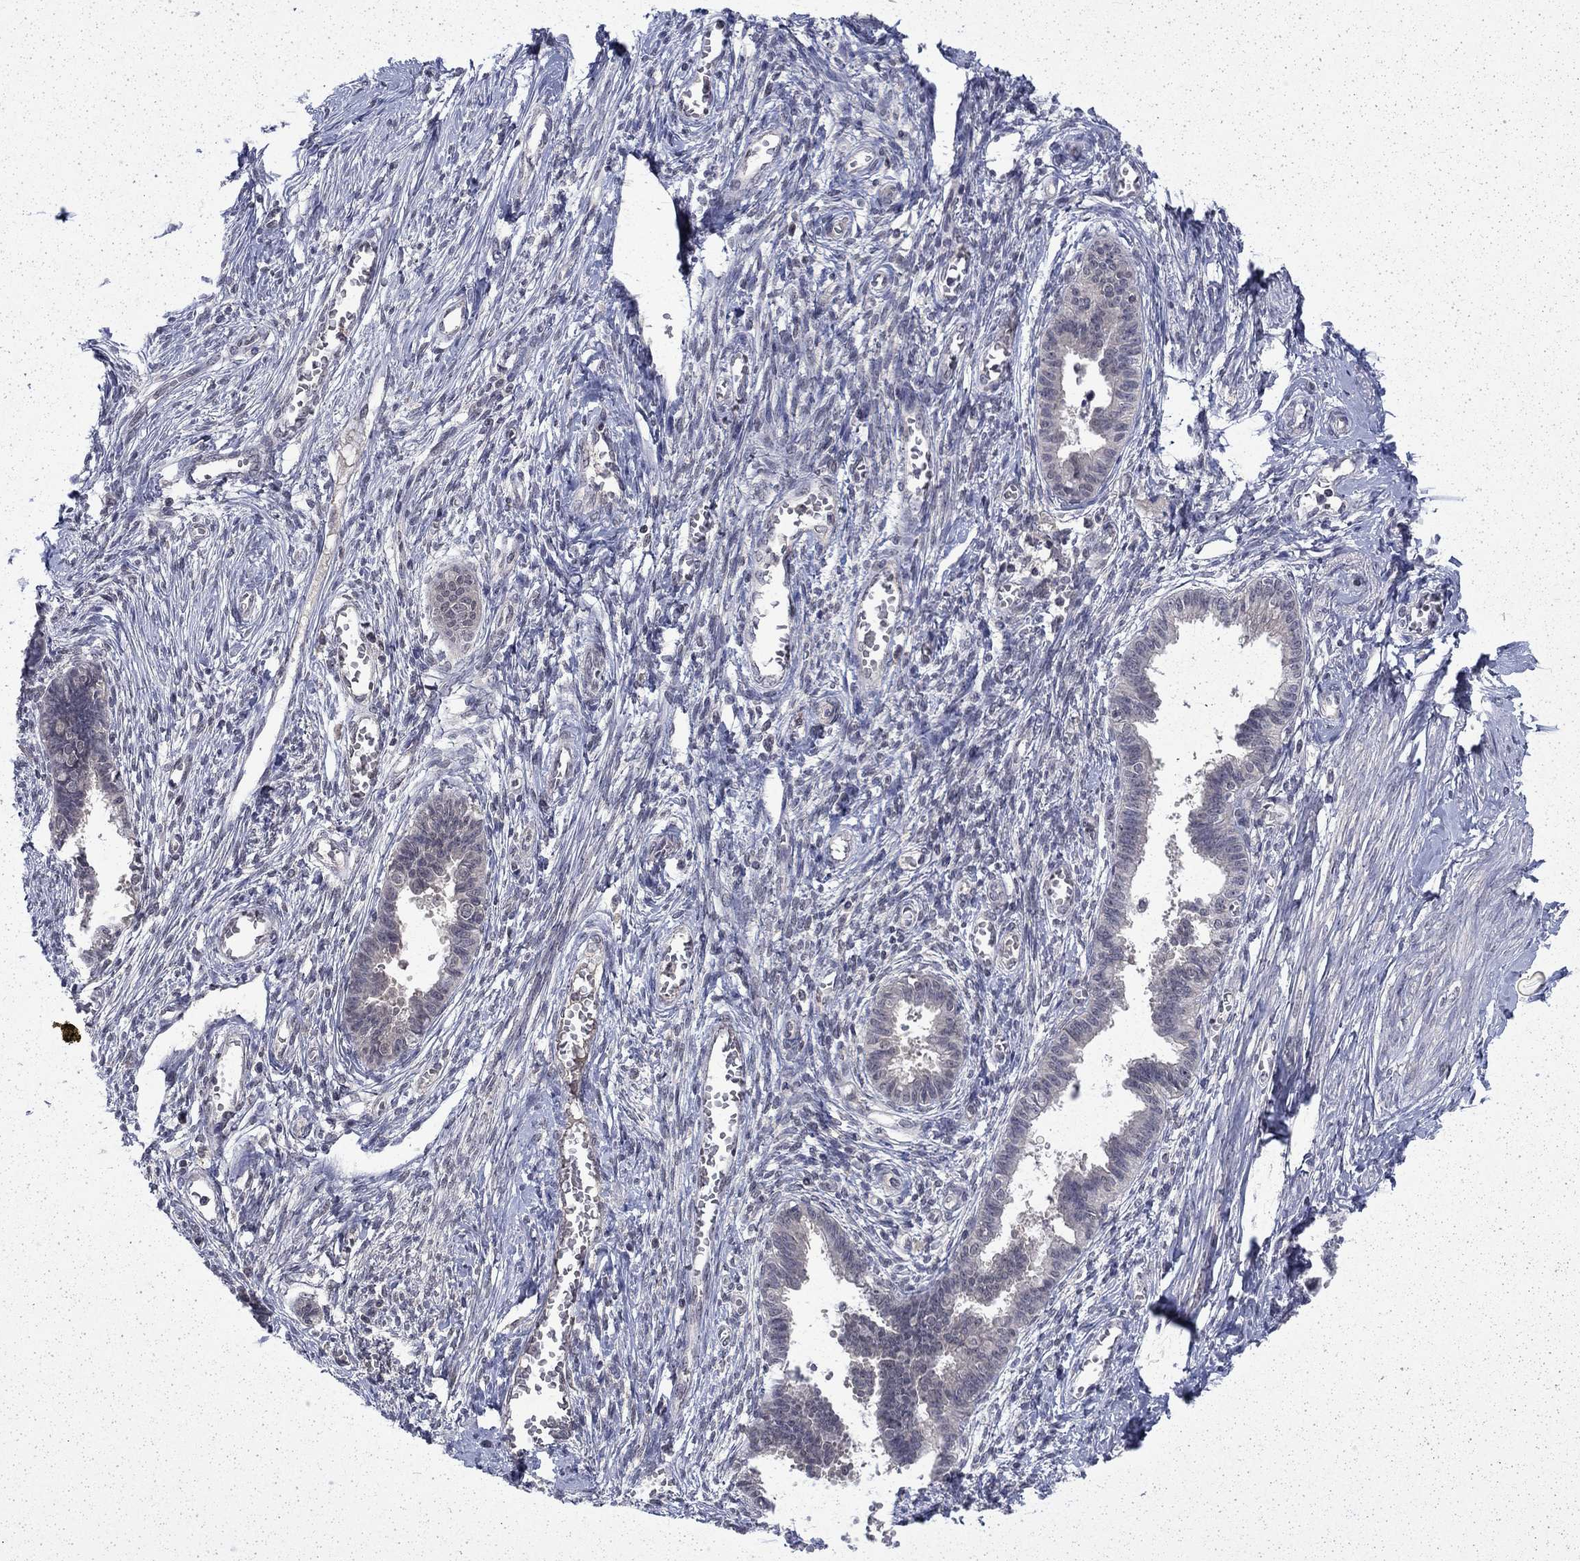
{"staining": {"intensity": "negative", "quantity": "none", "location": "none"}, "tissue": "endometrium", "cell_type": "Cells in endometrial stroma", "image_type": "normal", "snomed": [{"axis": "morphology", "description": "Normal tissue, NOS"}, {"axis": "topography", "description": "Cervix"}, {"axis": "topography", "description": "Endometrium"}], "caption": "Photomicrograph shows no significant protein expression in cells in endometrial stroma of normal endometrium.", "gene": "CHAT", "patient": {"sex": "female", "age": 37}}